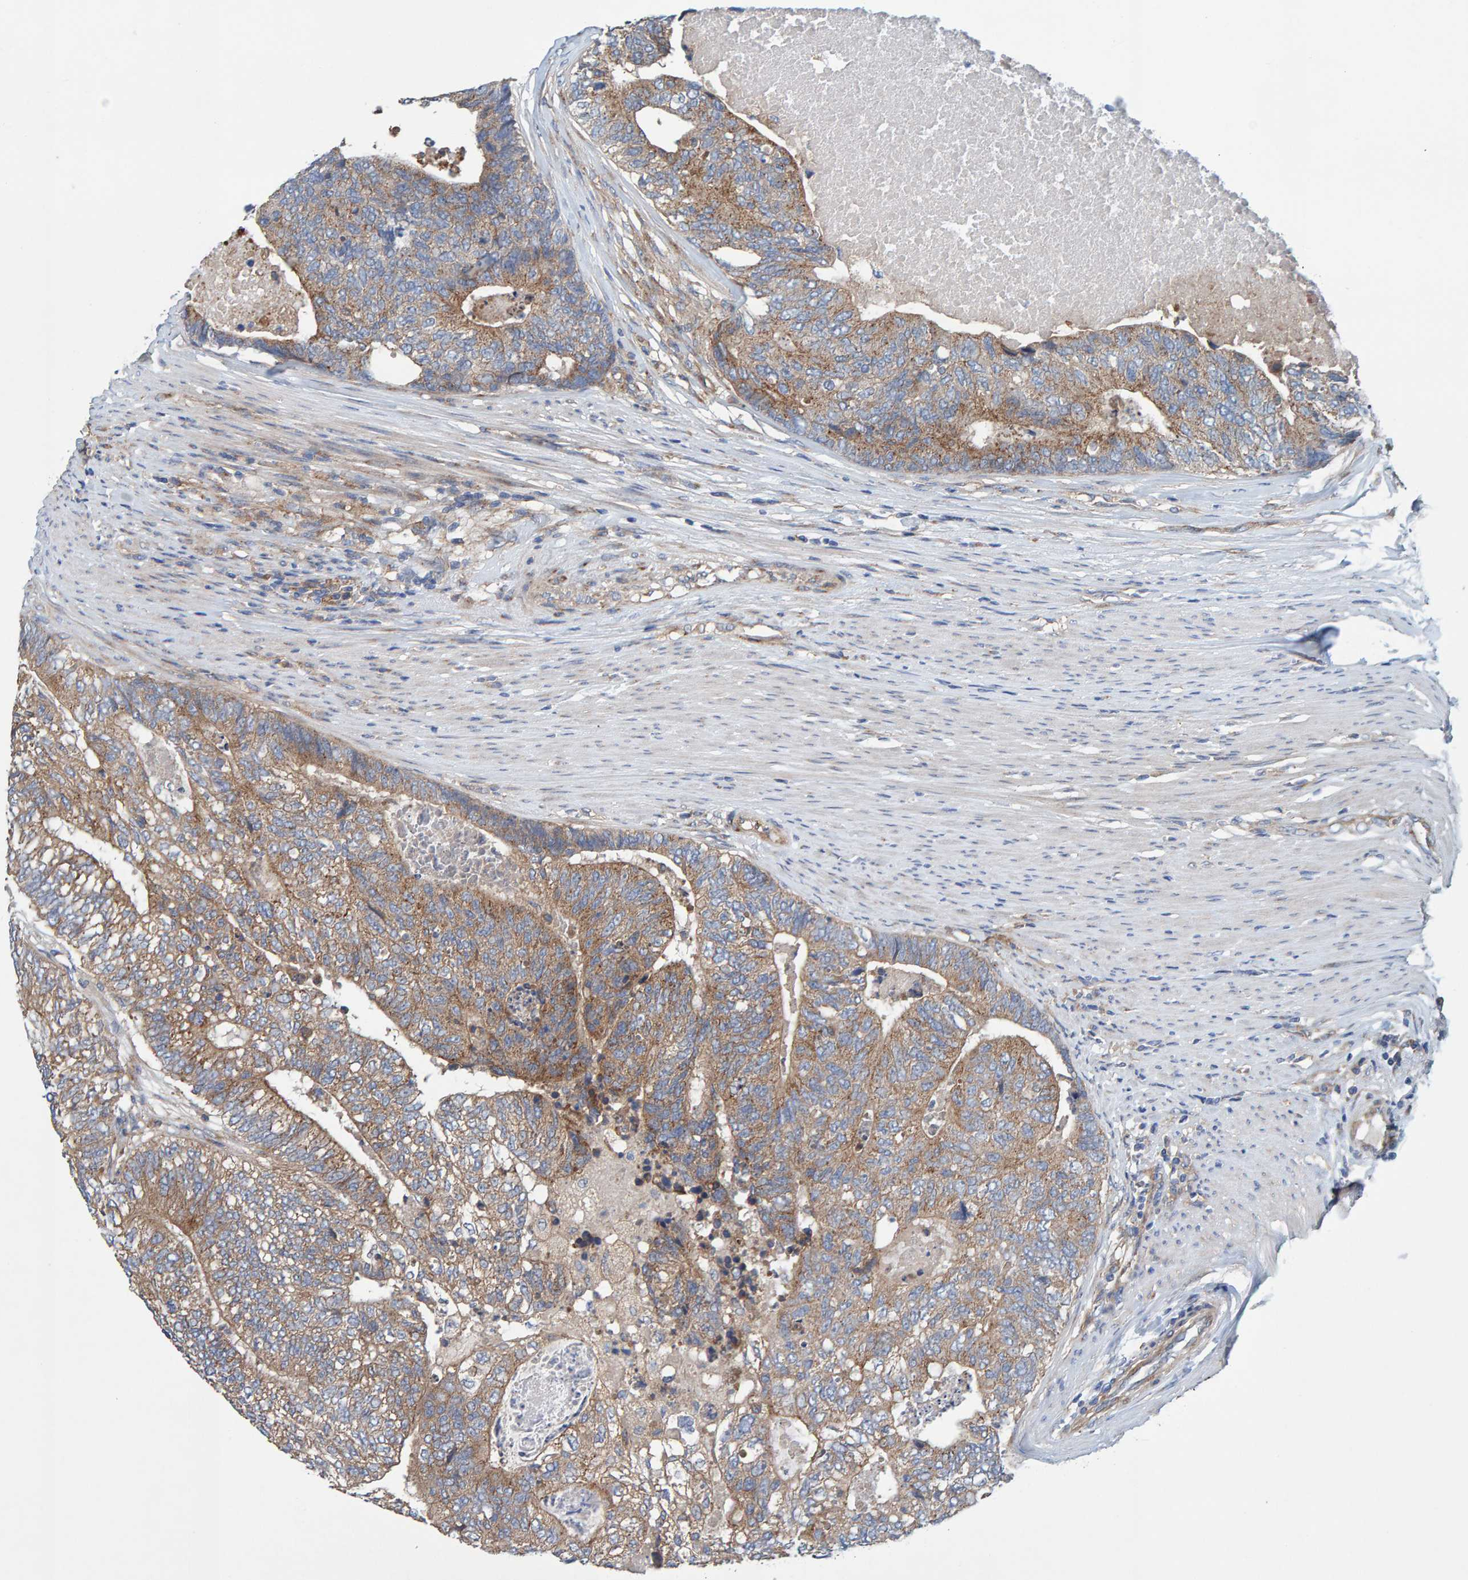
{"staining": {"intensity": "moderate", "quantity": ">75%", "location": "cytoplasmic/membranous"}, "tissue": "colorectal cancer", "cell_type": "Tumor cells", "image_type": "cancer", "snomed": [{"axis": "morphology", "description": "Adenocarcinoma, NOS"}, {"axis": "topography", "description": "Colon"}], "caption": "Immunohistochemical staining of human colorectal cancer shows moderate cytoplasmic/membranous protein expression in about >75% of tumor cells.", "gene": "MKLN1", "patient": {"sex": "female", "age": 67}}